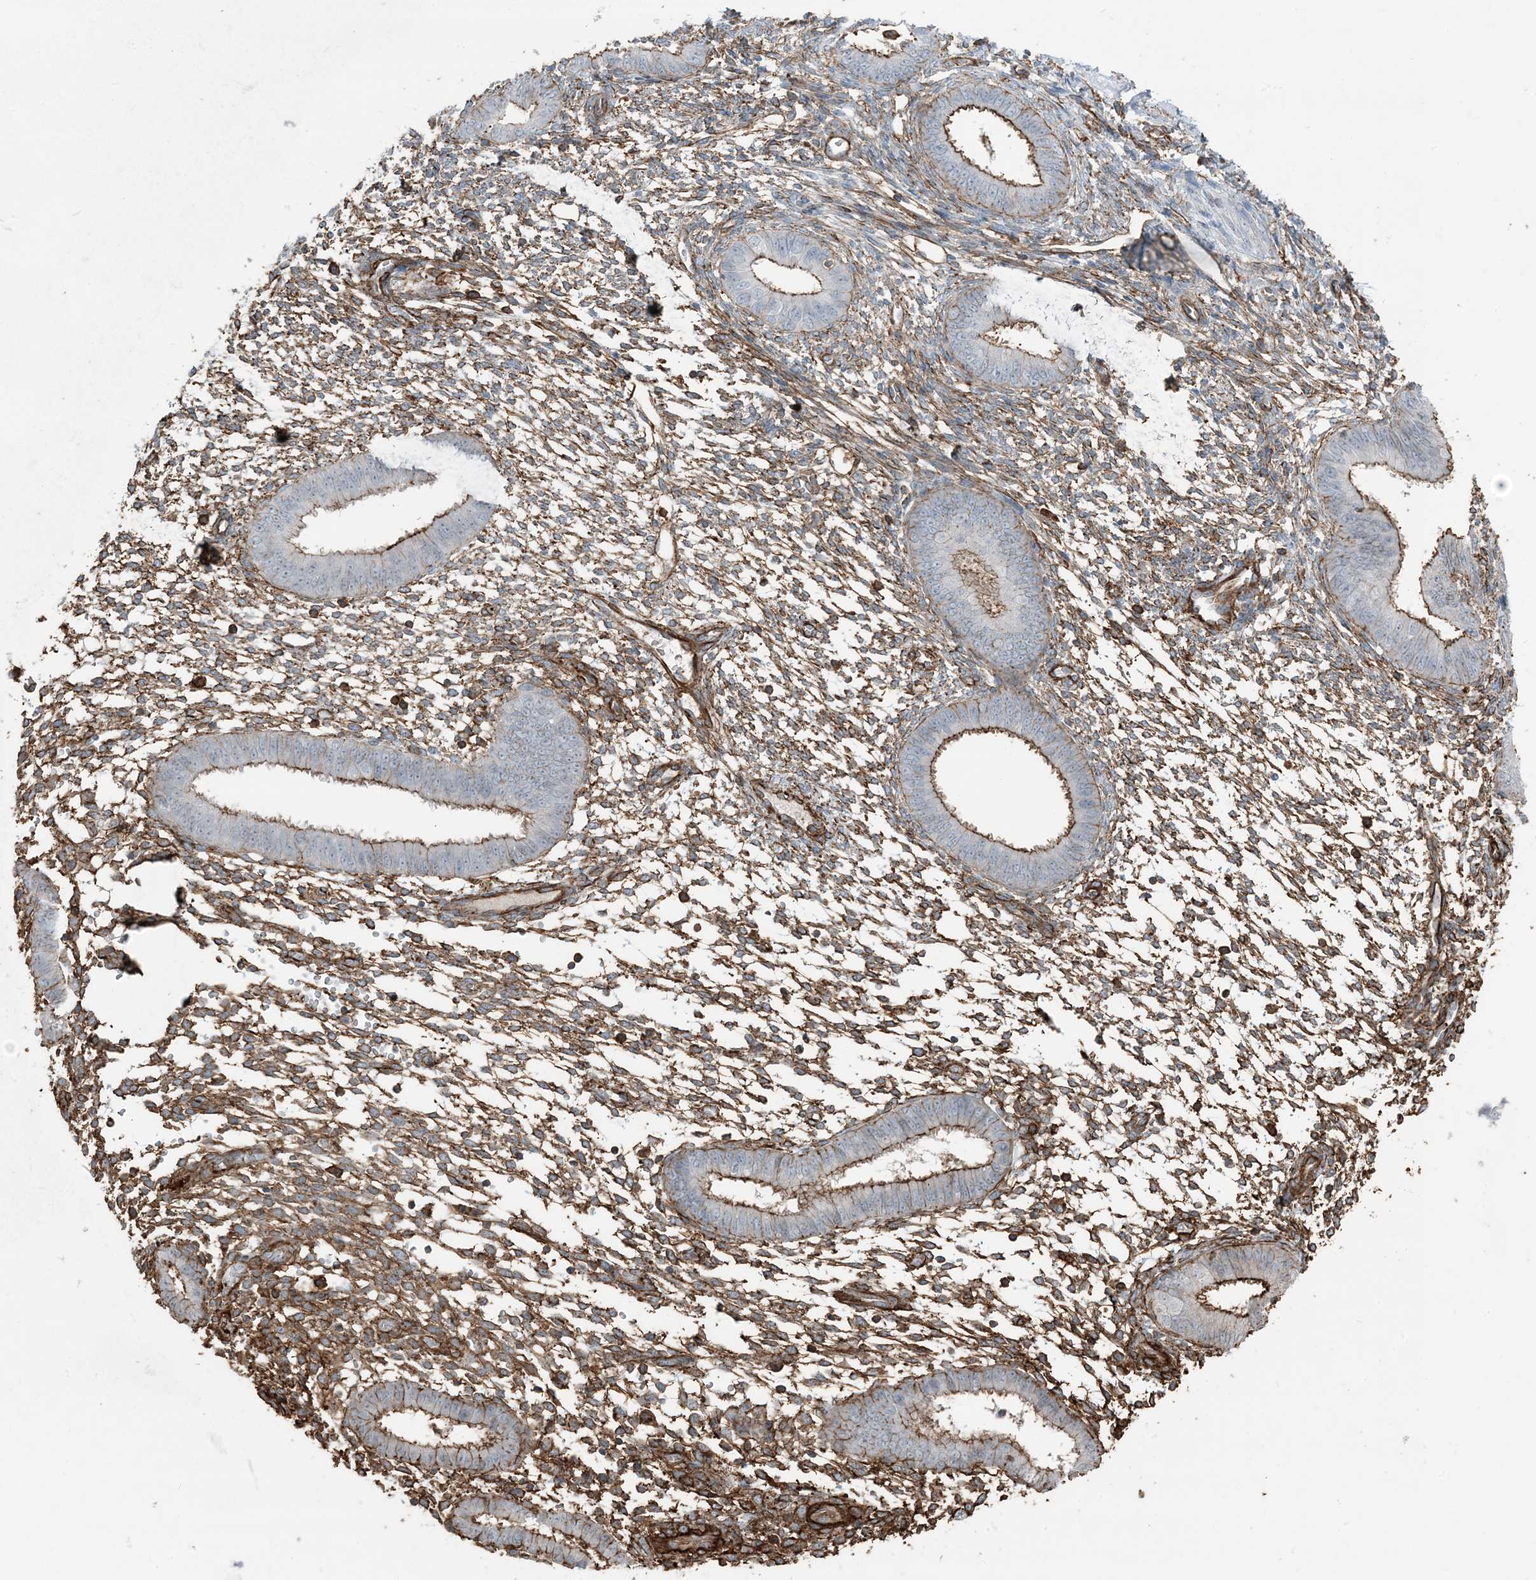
{"staining": {"intensity": "moderate", "quantity": "25%-75%", "location": "cytoplasmic/membranous"}, "tissue": "endometrium", "cell_type": "Cells in endometrial stroma", "image_type": "normal", "snomed": [{"axis": "morphology", "description": "Normal tissue, NOS"}, {"axis": "topography", "description": "Uterus"}, {"axis": "topography", "description": "Endometrium"}], "caption": "Endometrium stained with immunohistochemistry (IHC) demonstrates moderate cytoplasmic/membranous positivity in about 25%-75% of cells in endometrial stroma. The staining was performed using DAB (3,3'-diaminobenzidine), with brown indicating positive protein expression. Nuclei are stained blue with hematoxylin.", "gene": "APOBEC3C", "patient": {"sex": "female", "age": 48}}